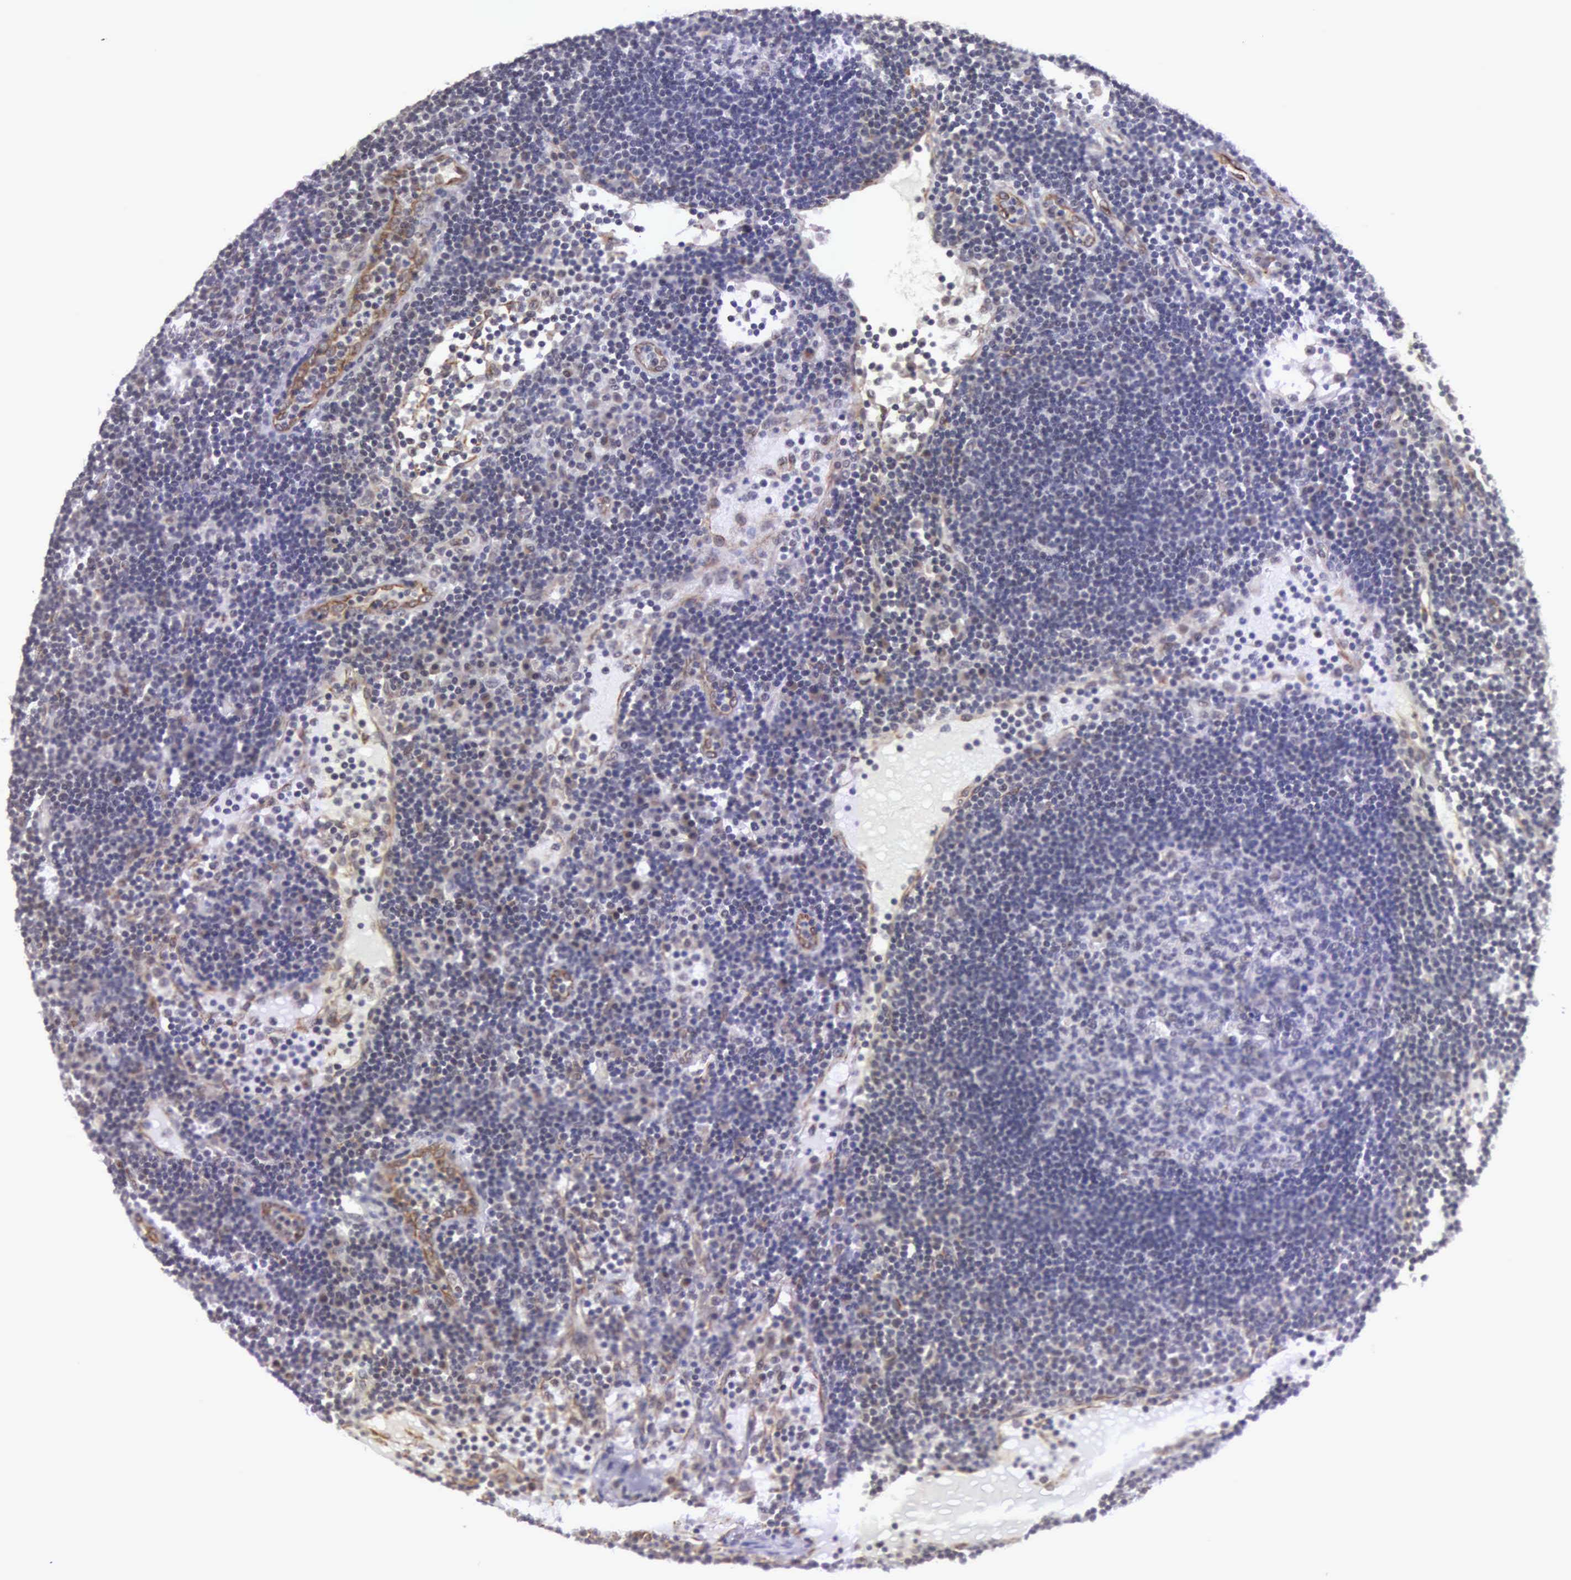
{"staining": {"intensity": "weak", "quantity": "25%-75%", "location": "cytoplasmic/membranous,nuclear"}, "tissue": "lymph node", "cell_type": "Germinal center cells", "image_type": "normal", "snomed": [{"axis": "morphology", "description": "Normal tissue, NOS"}, {"axis": "topography", "description": "Lymph node"}], "caption": "Protein analysis of benign lymph node reveals weak cytoplasmic/membranous,nuclear positivity in about 25%-75% of germinal center cells. Using DAB (brown) and hematoxylin (blue) stains, captured at high magnification using brightfield microscopy.", "gene": "MORC2", "patient": {"sex": "male", "age": 54}}